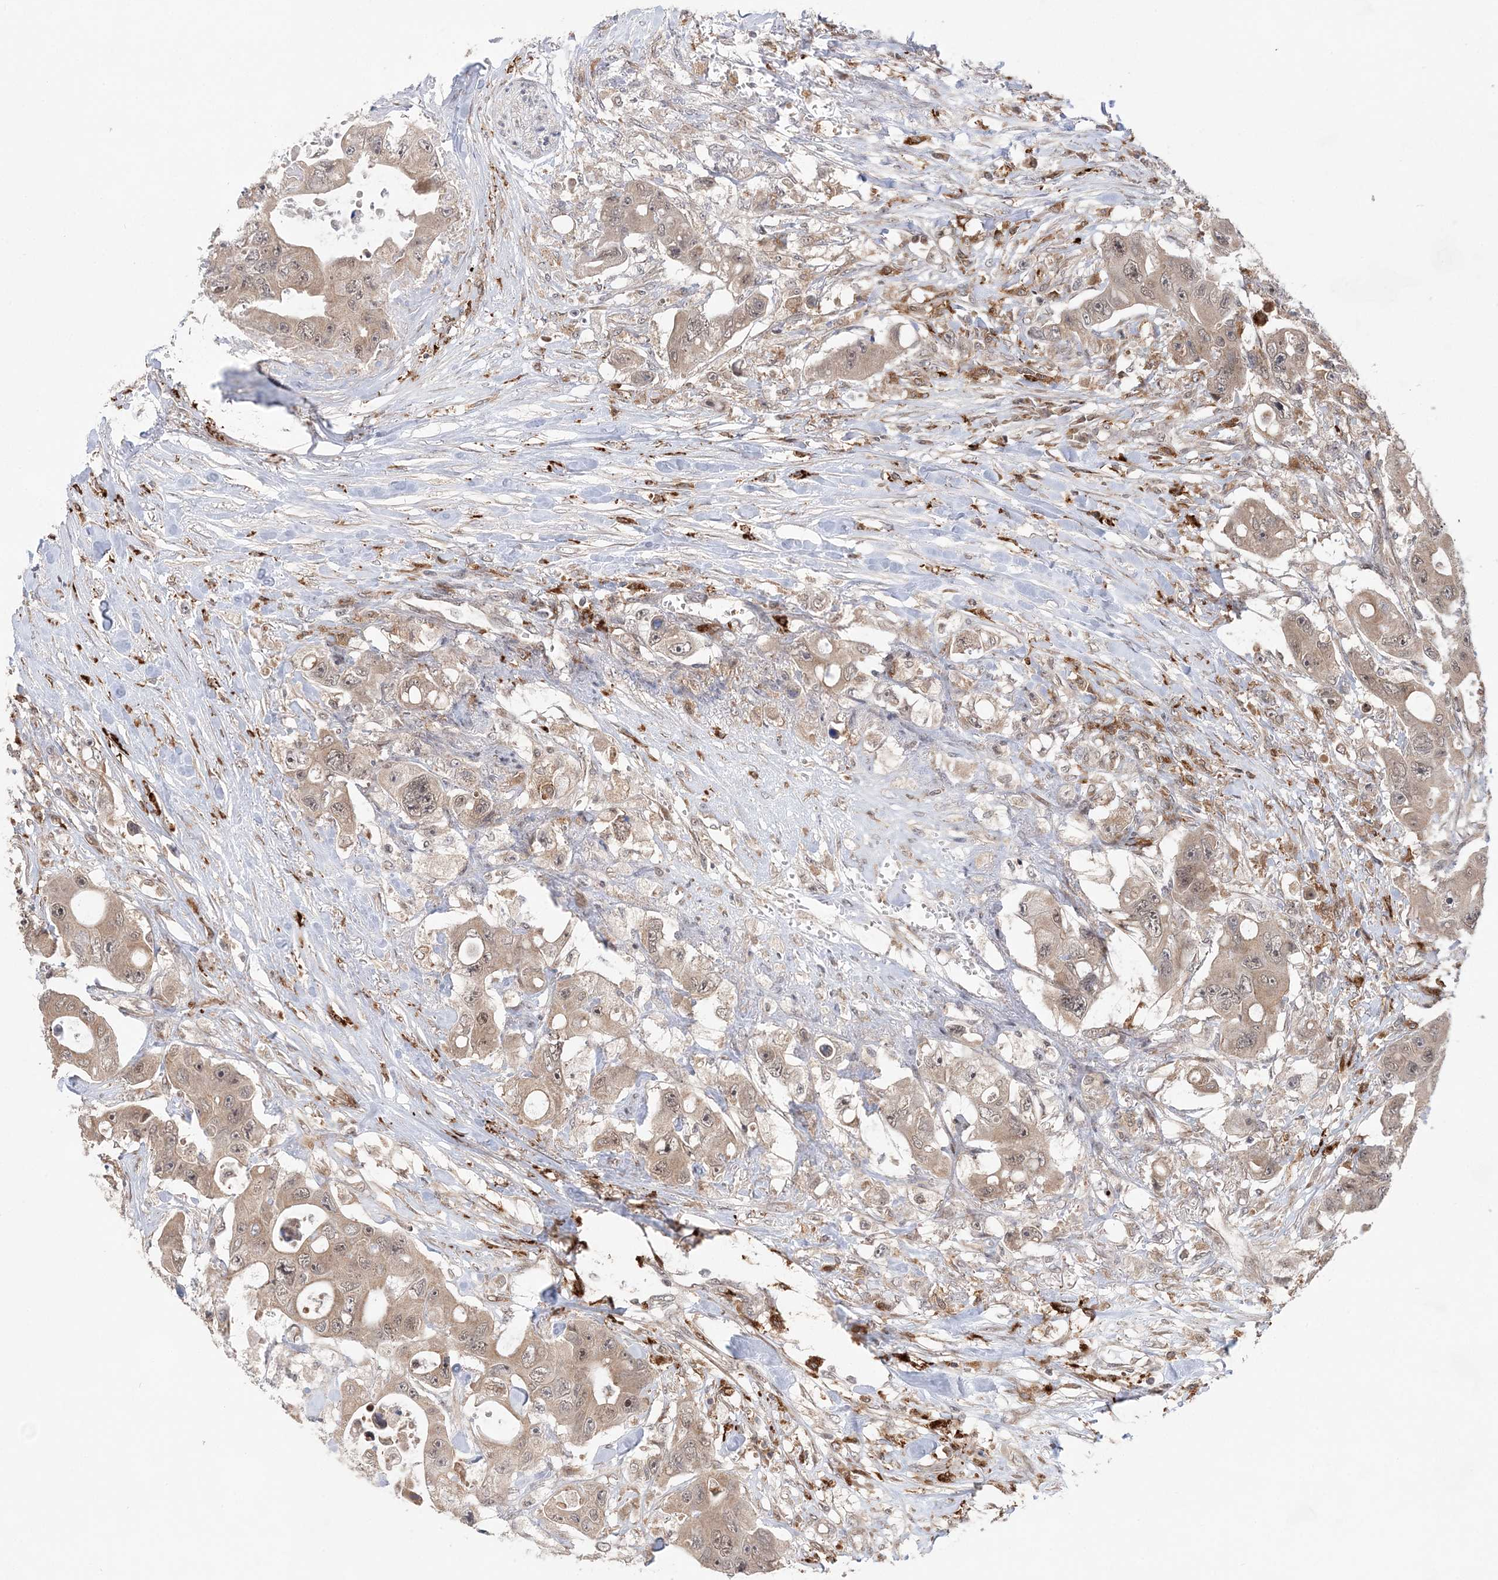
{"staining": {"intensity": "weak", "quantity": "25%-75%", "location": "cytoplasmic/membranous,nuclear"}, "tissue": "colorectal cancer", "cell_type": "Tumor cells", "image_type": "cancer", "snomed": [{"axis": "morphology", "description": "Adenocarcinoma, NOS"}, {"axis": "topography", "description": "Colon"}], "caption": "Protein staining by immunohistochemistry (IHC) reveals weak cytoplasmic/membranous and nuclear positivity in approximately 25%-75% of tumor cells in adenocarcinoma (colorectal).", "gene": "ANAPC15", "patient": {"sex": "female", "age": 46}}